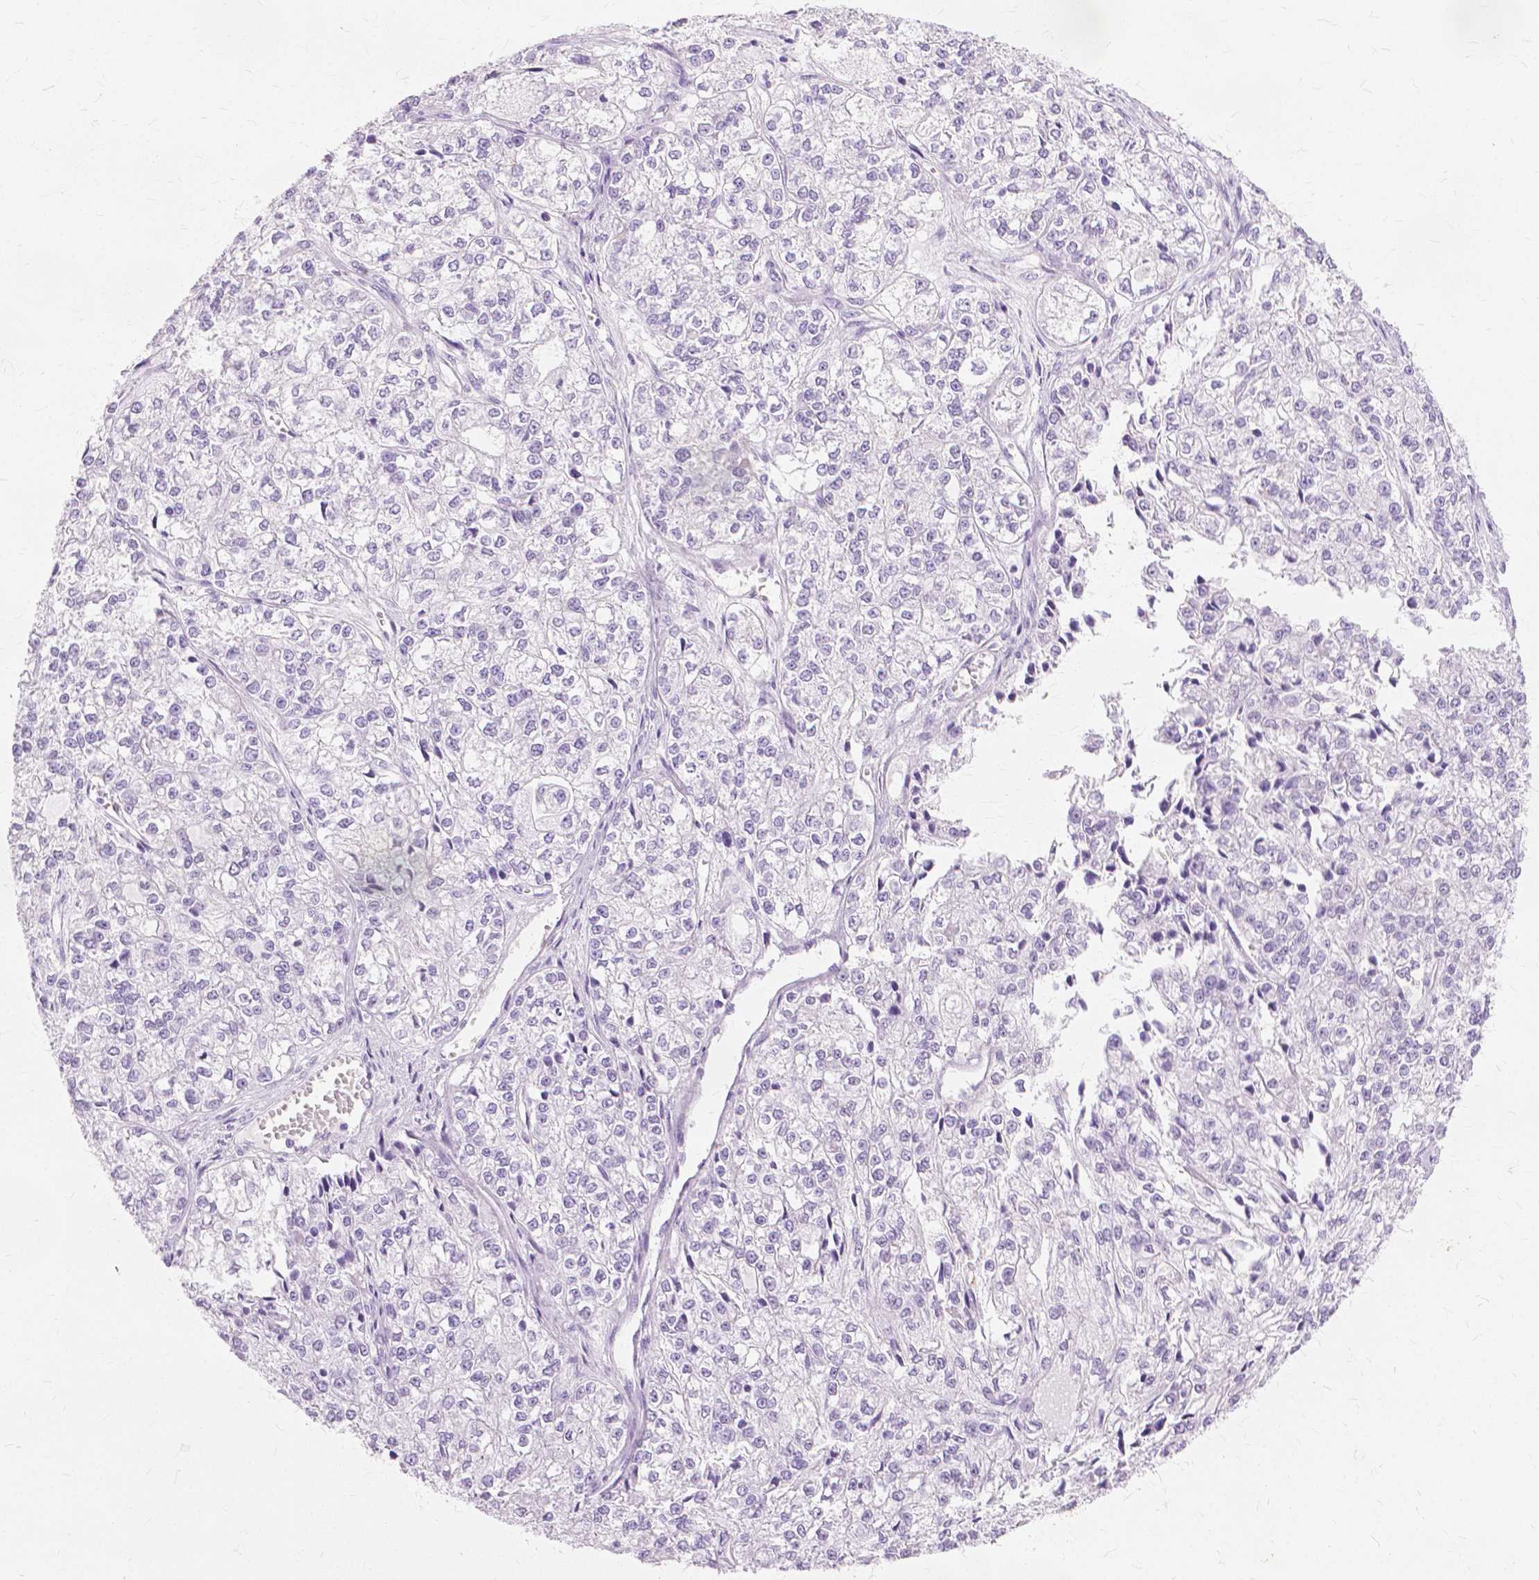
{"staining": {"intensity": "negative", "quantity": "none", "location": "none"}, "tissue": "ovarian cancer", "cell_type": "Tumor cells", "image_type": "cancer", "snomed": [{"axis": "morphology", "description": "Carcinoma, endometroid"}, {"axis": "topography", "description": "Ovary"}], "caption": "High magnification brightfield microscopy of endometroid carcinoma (ovarian) stained with DAB (3,3'-diaminobenzidine) (brown) and counterstained with hematoxylin (blue): tumor cells show no significant expression. Brightfield microscopy of immunohistochemistry stained with DAB (brown) and hematoxylin (blue), captured at high magnification.", "gene": "TGM1", "patient": {"sex": "female", "age": 64}}